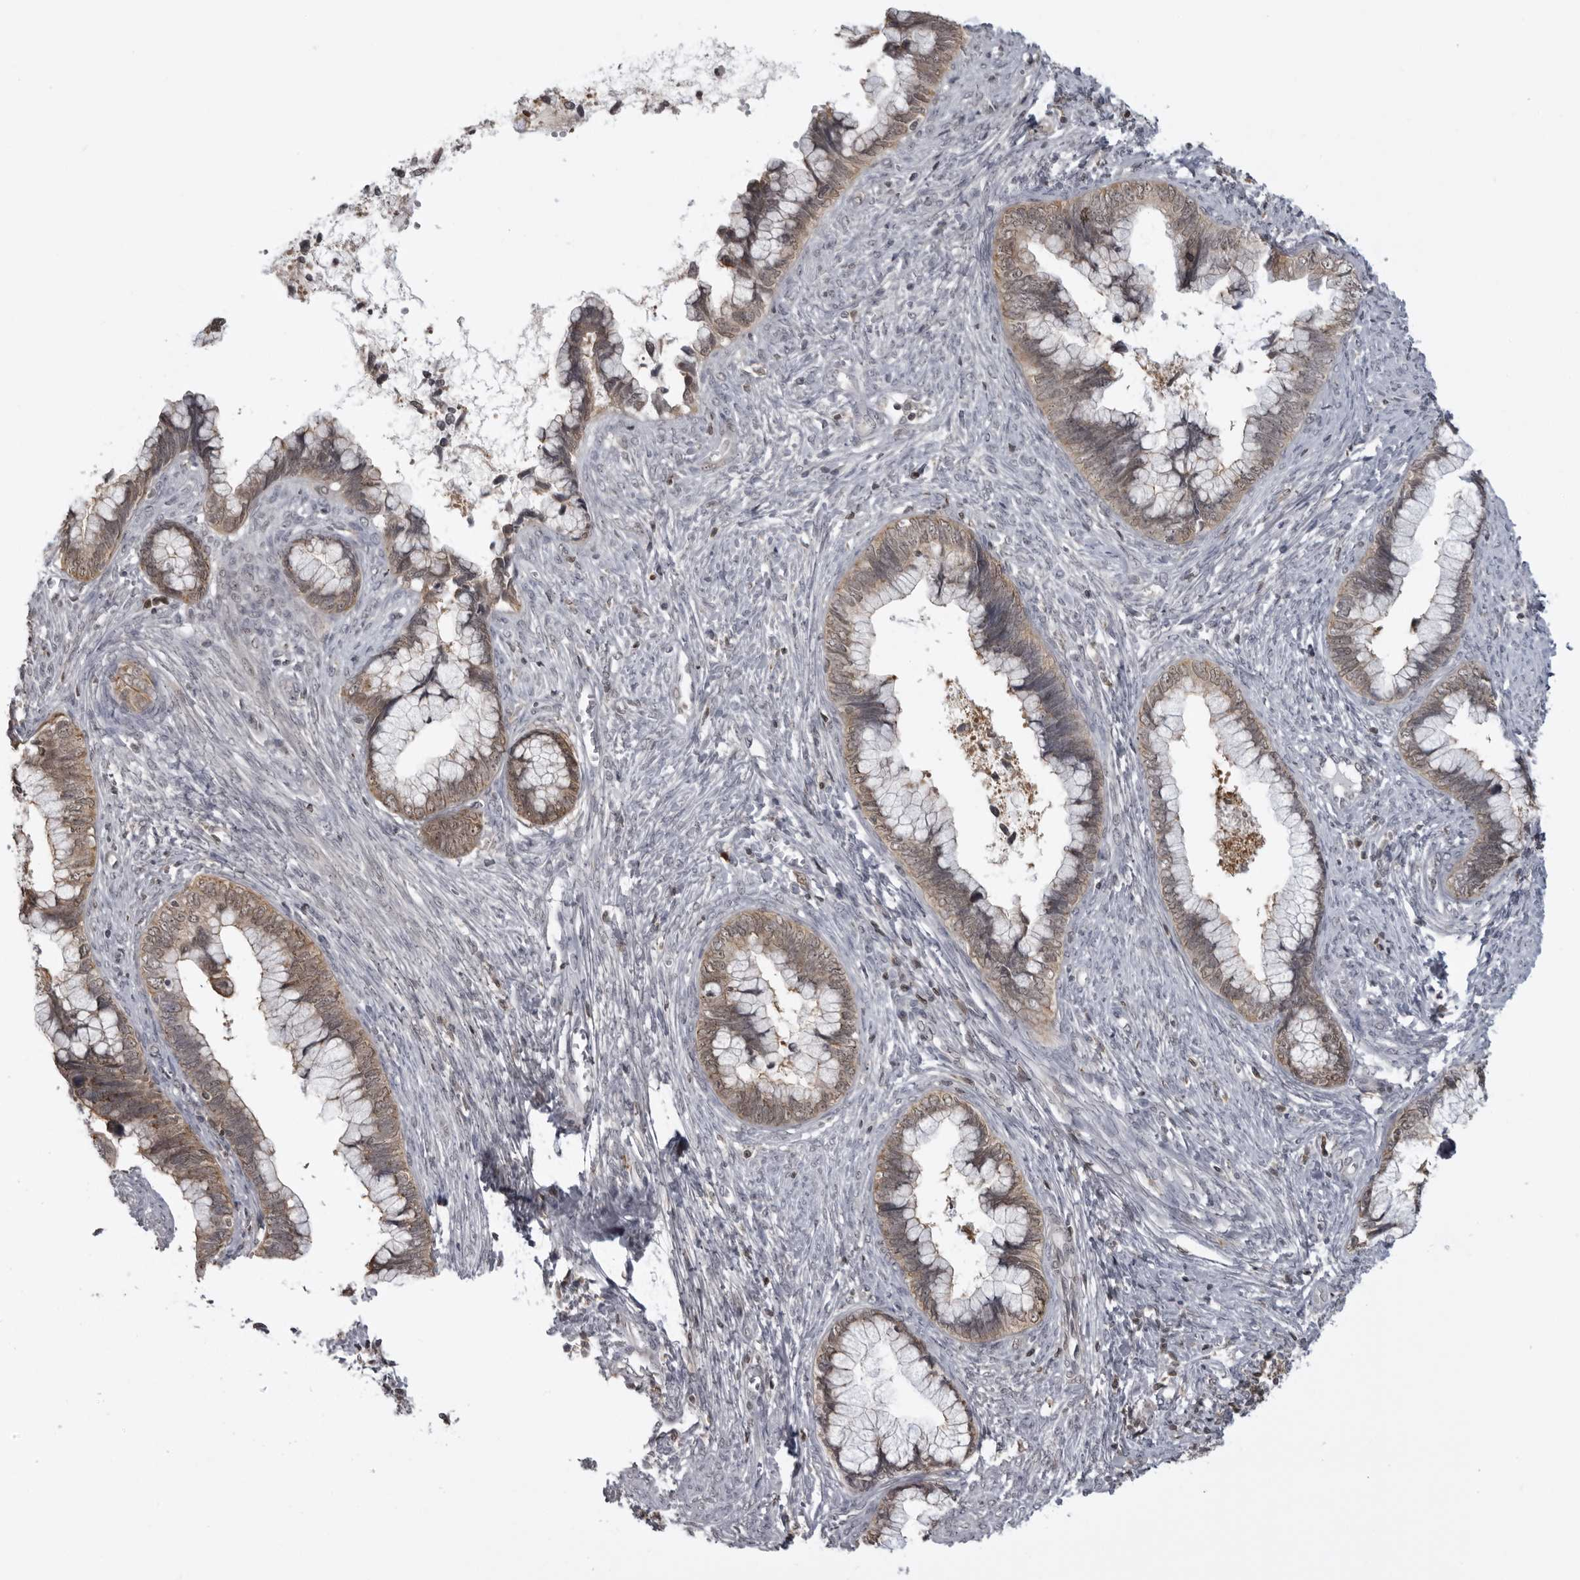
{"staining": {"intensity": "moderate", "quantity": ">75%", "location": "cytoplasmic/membranous"}, "tissue": "cervical cancer", "cell_type": "Tumor cells", "image_type": "cancer", "snomed": [{"axis": "morphology", "description": "Adenocarcinoma, NOS"}, {"axis": "topography", "description": "Cervix"}], "caption": "Cervical cancer stained with a brown dye shows moderate cytoplasmic/membranous positive staining in approximately >75% of tumor cells.", "gene": "PDCL3", "patient": {"sex": "female", "age": 44}}